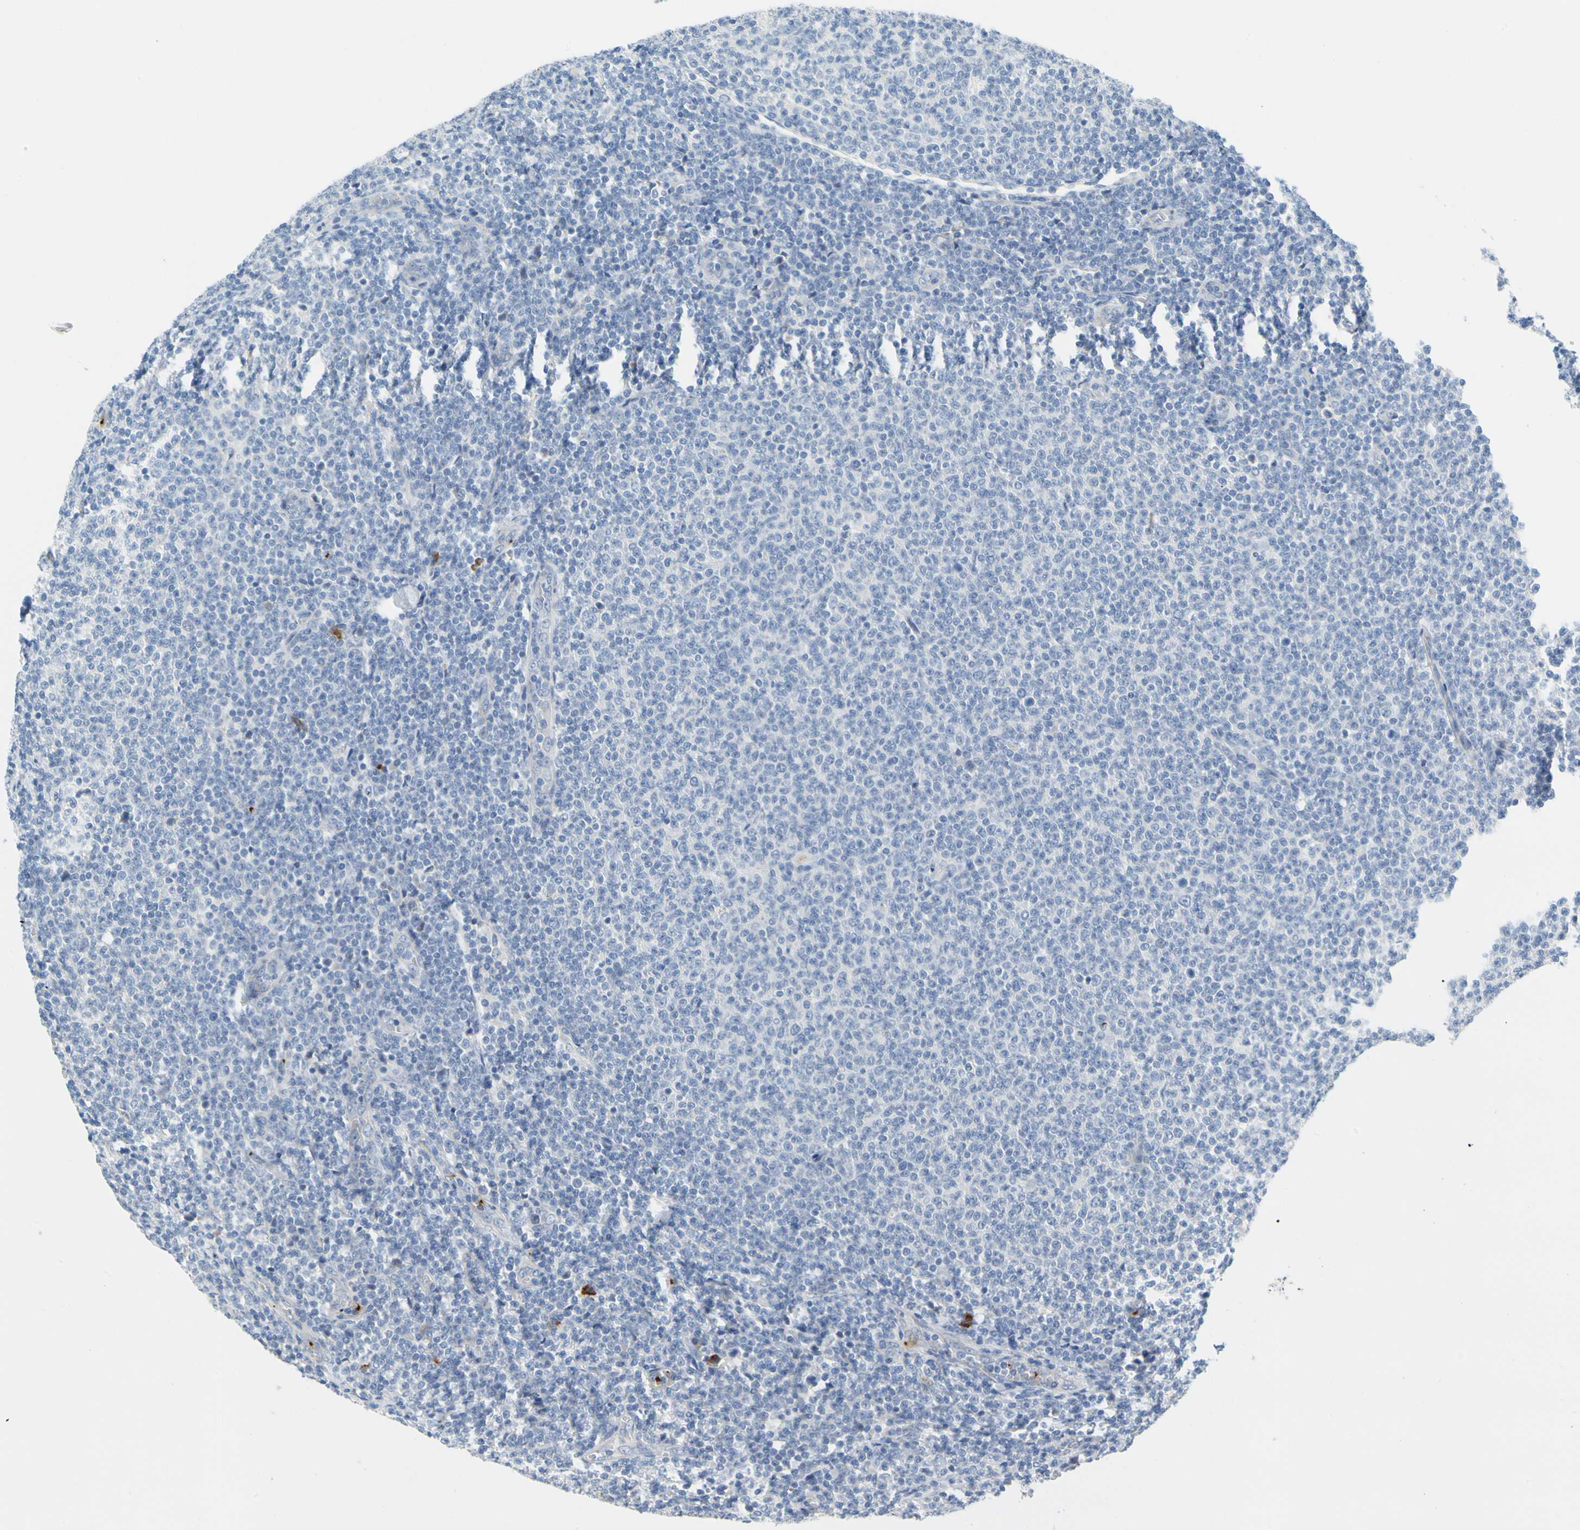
{"staining": {"intensity": "negative", "quantity": "none", "location": "none"}, "tissue": "lymphoma", "cell_type": "Tumor cells", "image_type": "cancer", "snomed": [{"axis": "morphology", "description": "Malignant lymphoma, non-Hodgkin's type, Low grade"}, {"axis": "topography", "description": "Lymph node"}], "caption": "The photomicrograph displays no staining of tumor cells in malignant lymphoma, non-Hodgkin's type (low-grade). (Brightfield microscopy of DAB (3,3'-diaminobenzidine) IHC at high magnification).", "gene": "PPBP", "patient": {"sex": "male", "age": 66}}